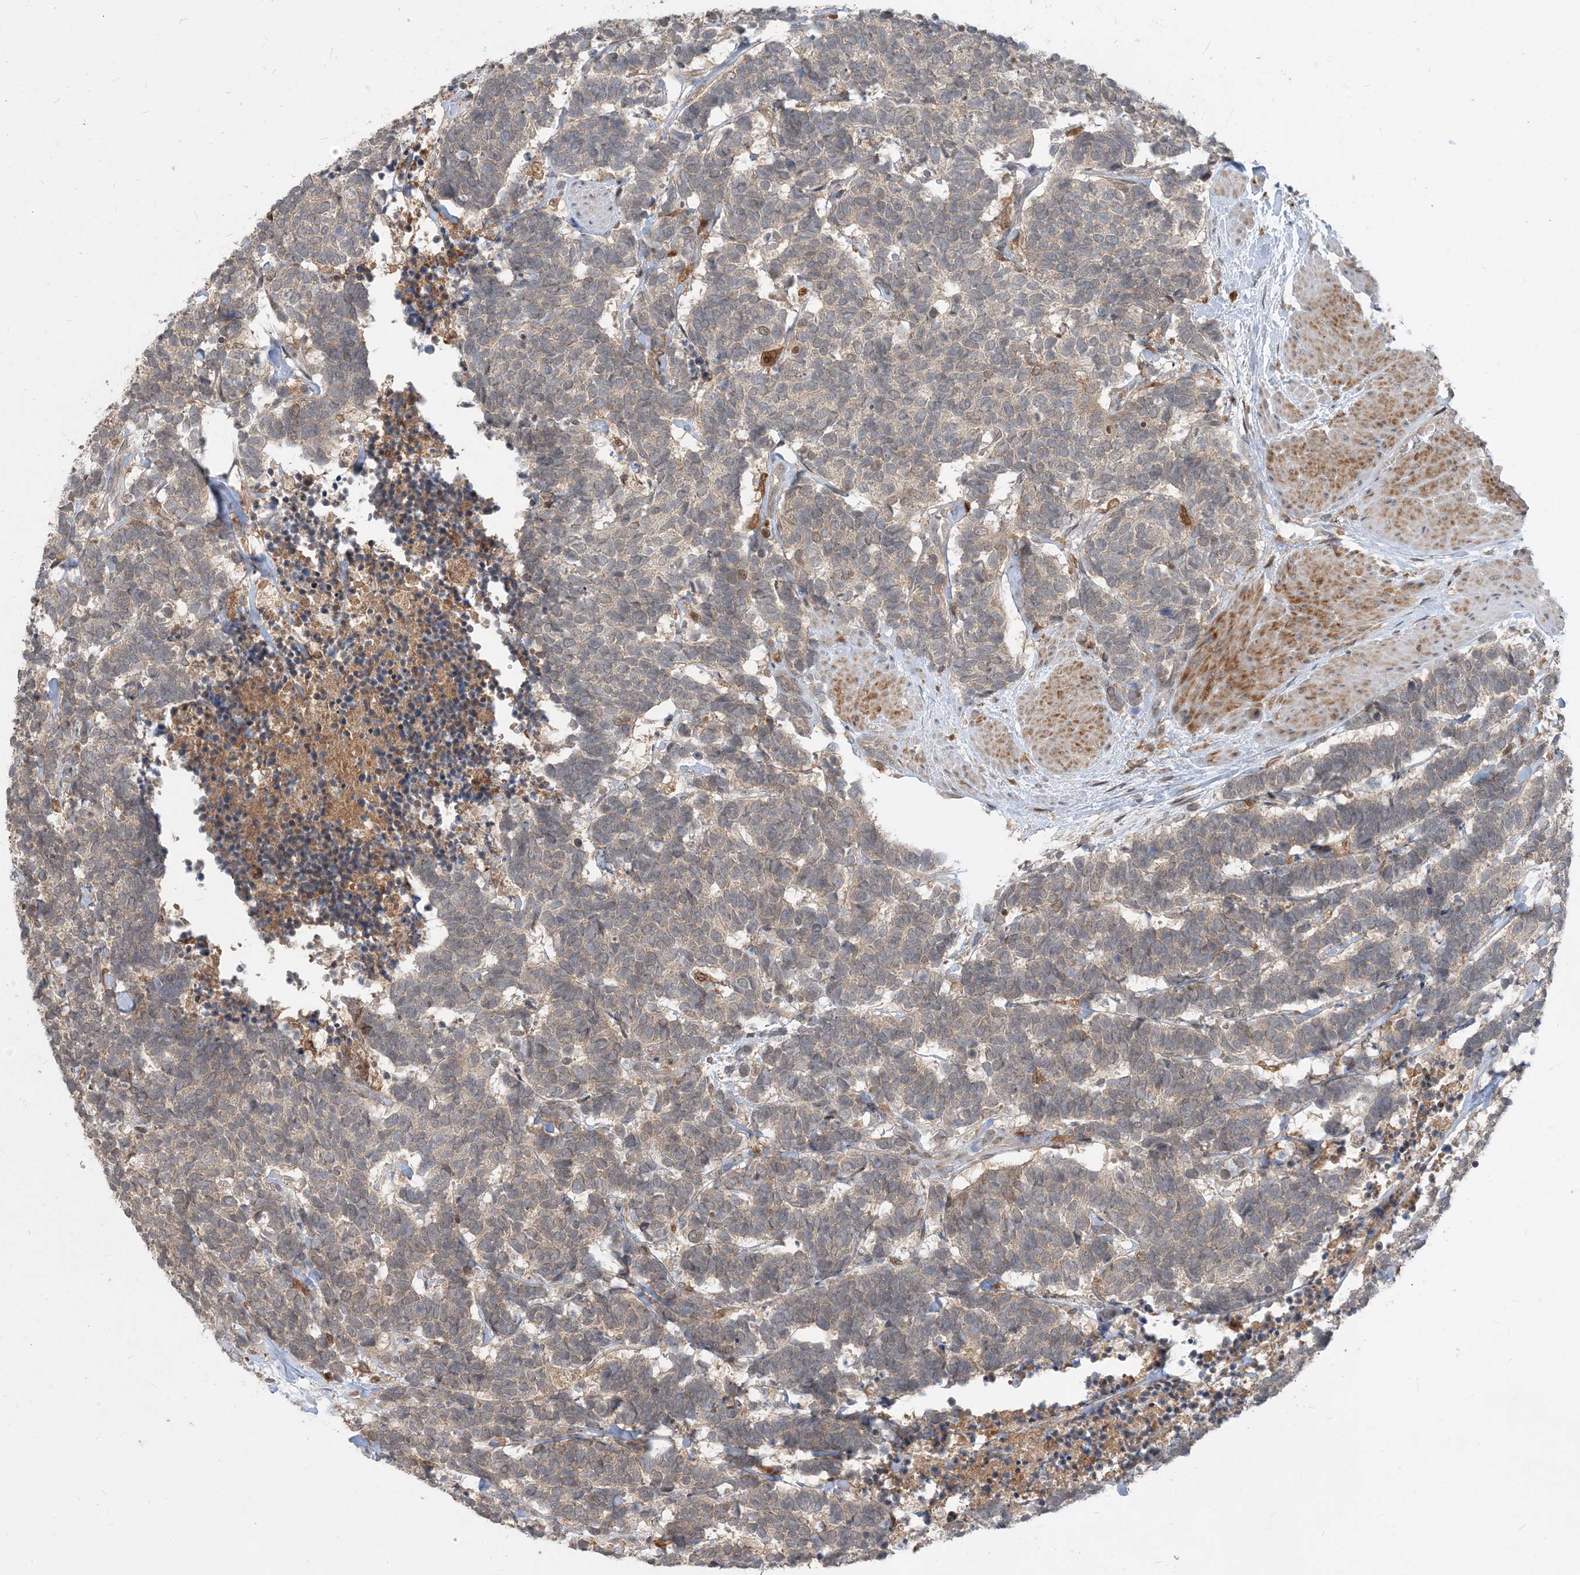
{"staining": {"intensity": "weak", "quantity": "25%-75%", "location": "cytoplasmic/membranous"}, "tissue": "carcinoid", "cell_type": "Tumor cells", "image_type": "cancer", "snomed": [{"axis": "morphology", "description": "Carcinoma, NOS"}, {"axis": "morphology", "description": "Carcinoid, malignant, NOS"}, {"axis": "topography", "description": "Urinary bladder"}], "caption": "A low amount of weak cytoplasmic/membranous staining is identified in approximately 25%-75% of tumor cells in malignant carcinoid tissue.", "gene": "NAGK", "patient": {"sex": "male", "age": 57}}